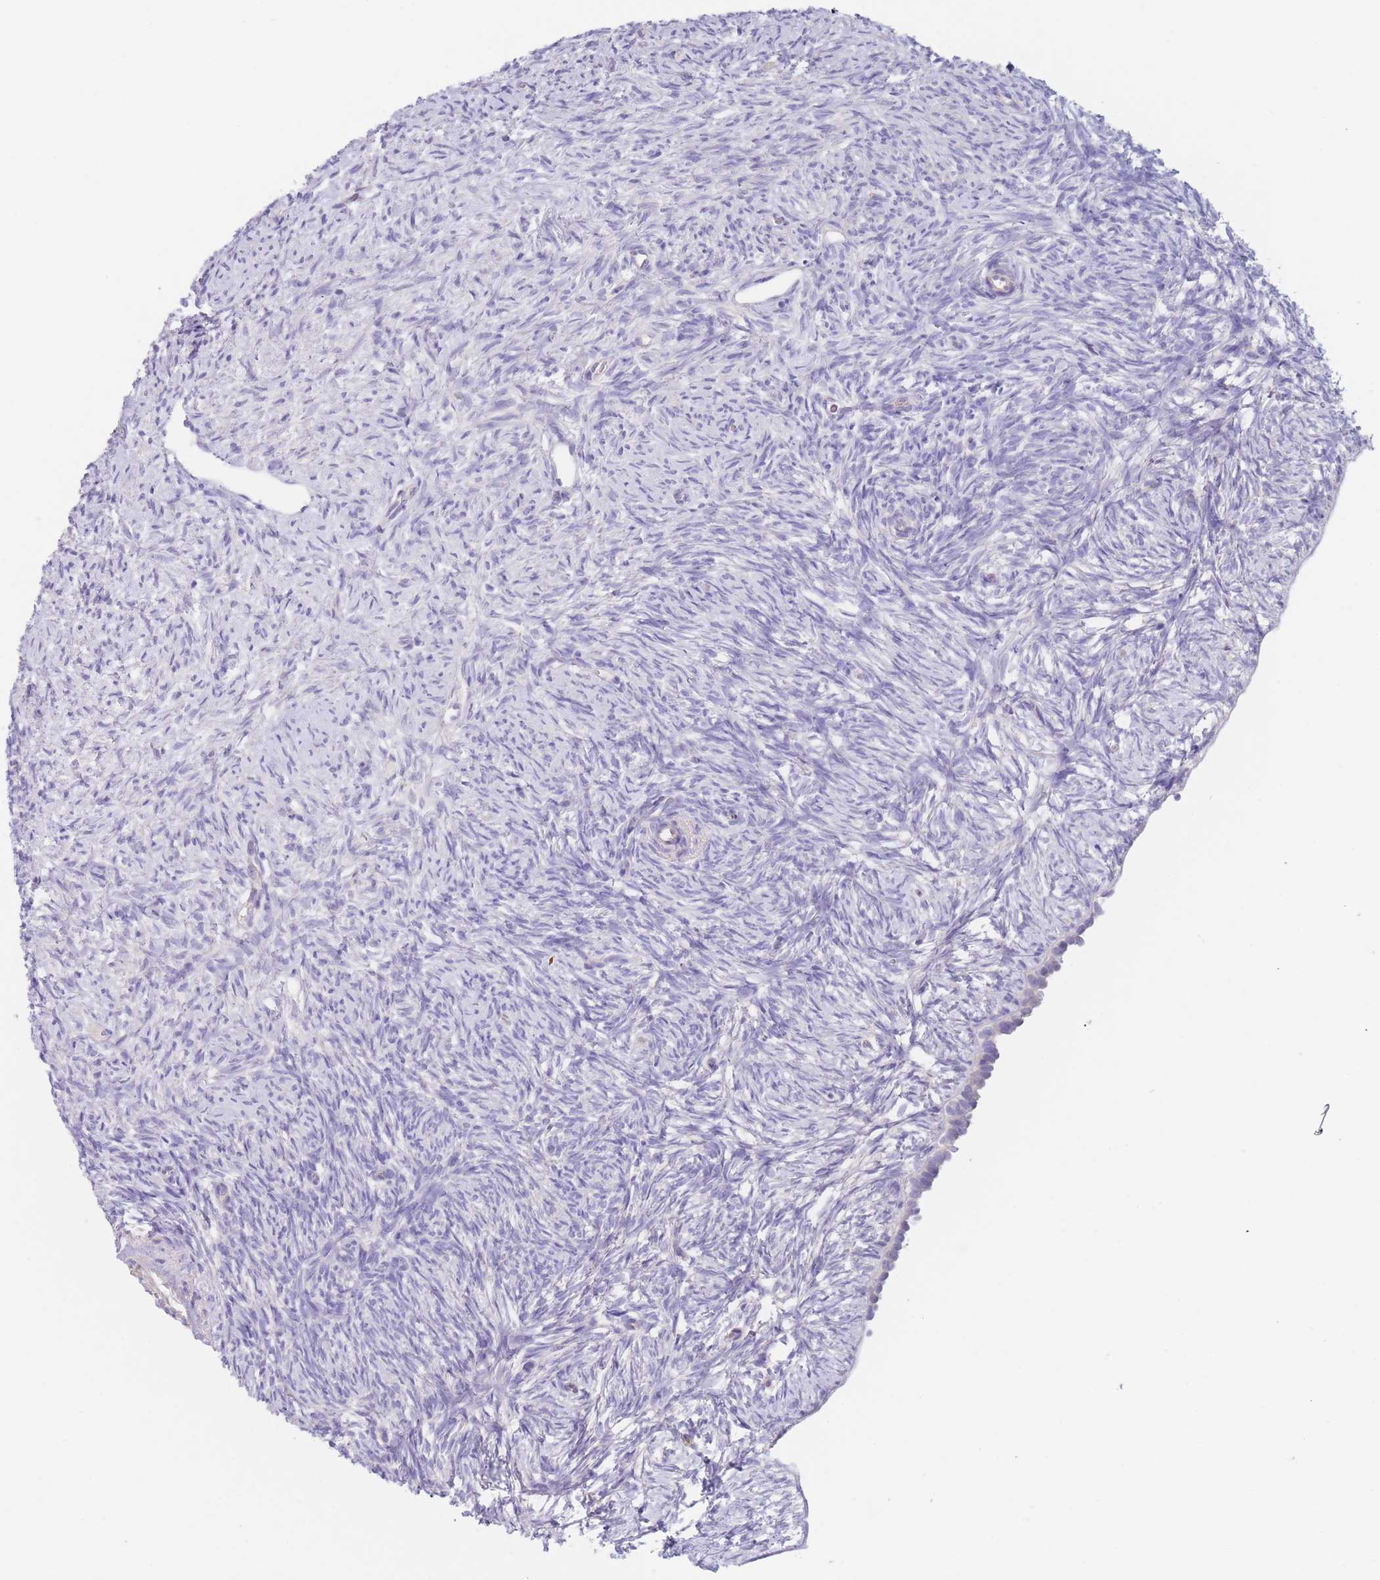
{"staining": {"intensity": "negative", "quantity": "none", "location": "none"}, "tissue": "ovary", "cell_type": "Ovarian stroma cells", "image_type": "normal", "snomed": [{"axis": "morphology", "description": "Normal tissue, NOS"}, {"axis": "topography", "description": "Ovary"}], "caption": "This is an immunohistochemistry micrograph of unremarkable ovary. There is no positivity in ovarian stroma cells.", "gene": "ZNF281", "patient": {"sex": "female", "age": 51}}